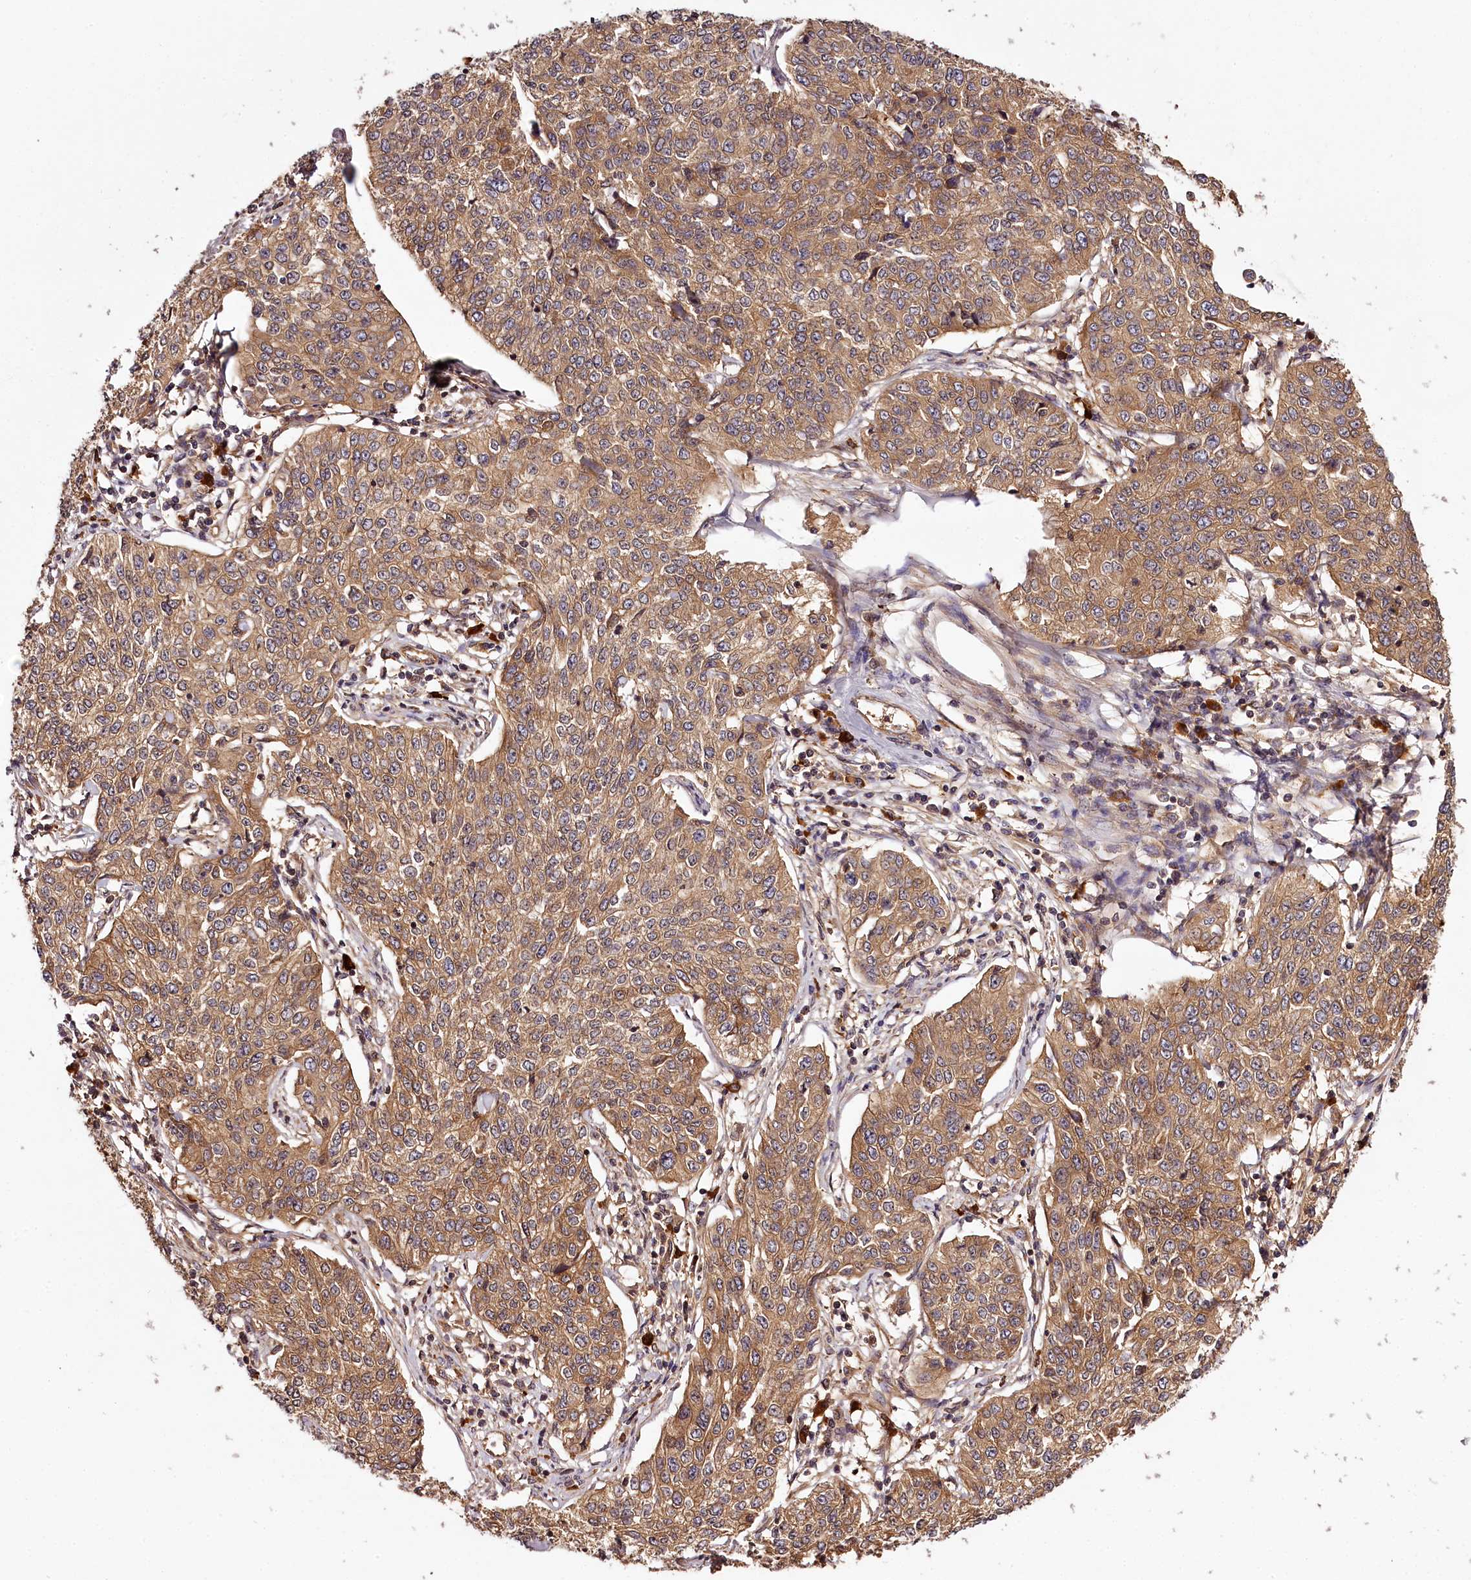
{"staining": {"intensity": "moderate", "quantity": ">75%", "location": "cytoplasmic/membranous"}, "tissue": "cervical cancer", "cell_type": "Tumor cells", "image_type": "cancer", "snomed": [{"axis": "morphology", "description": "Squamous cell carcinoma, NOS"}, {"axis": "topography", "description": "Cervix"}], "caption": "A brown stain highlights moderate cytoplasmic/membranous positivity of a protein in human squamous cell carcinoma (cervical) tumor cells.", "gene": "TARS1", "patient": {"sex": "female", "age": 35}}